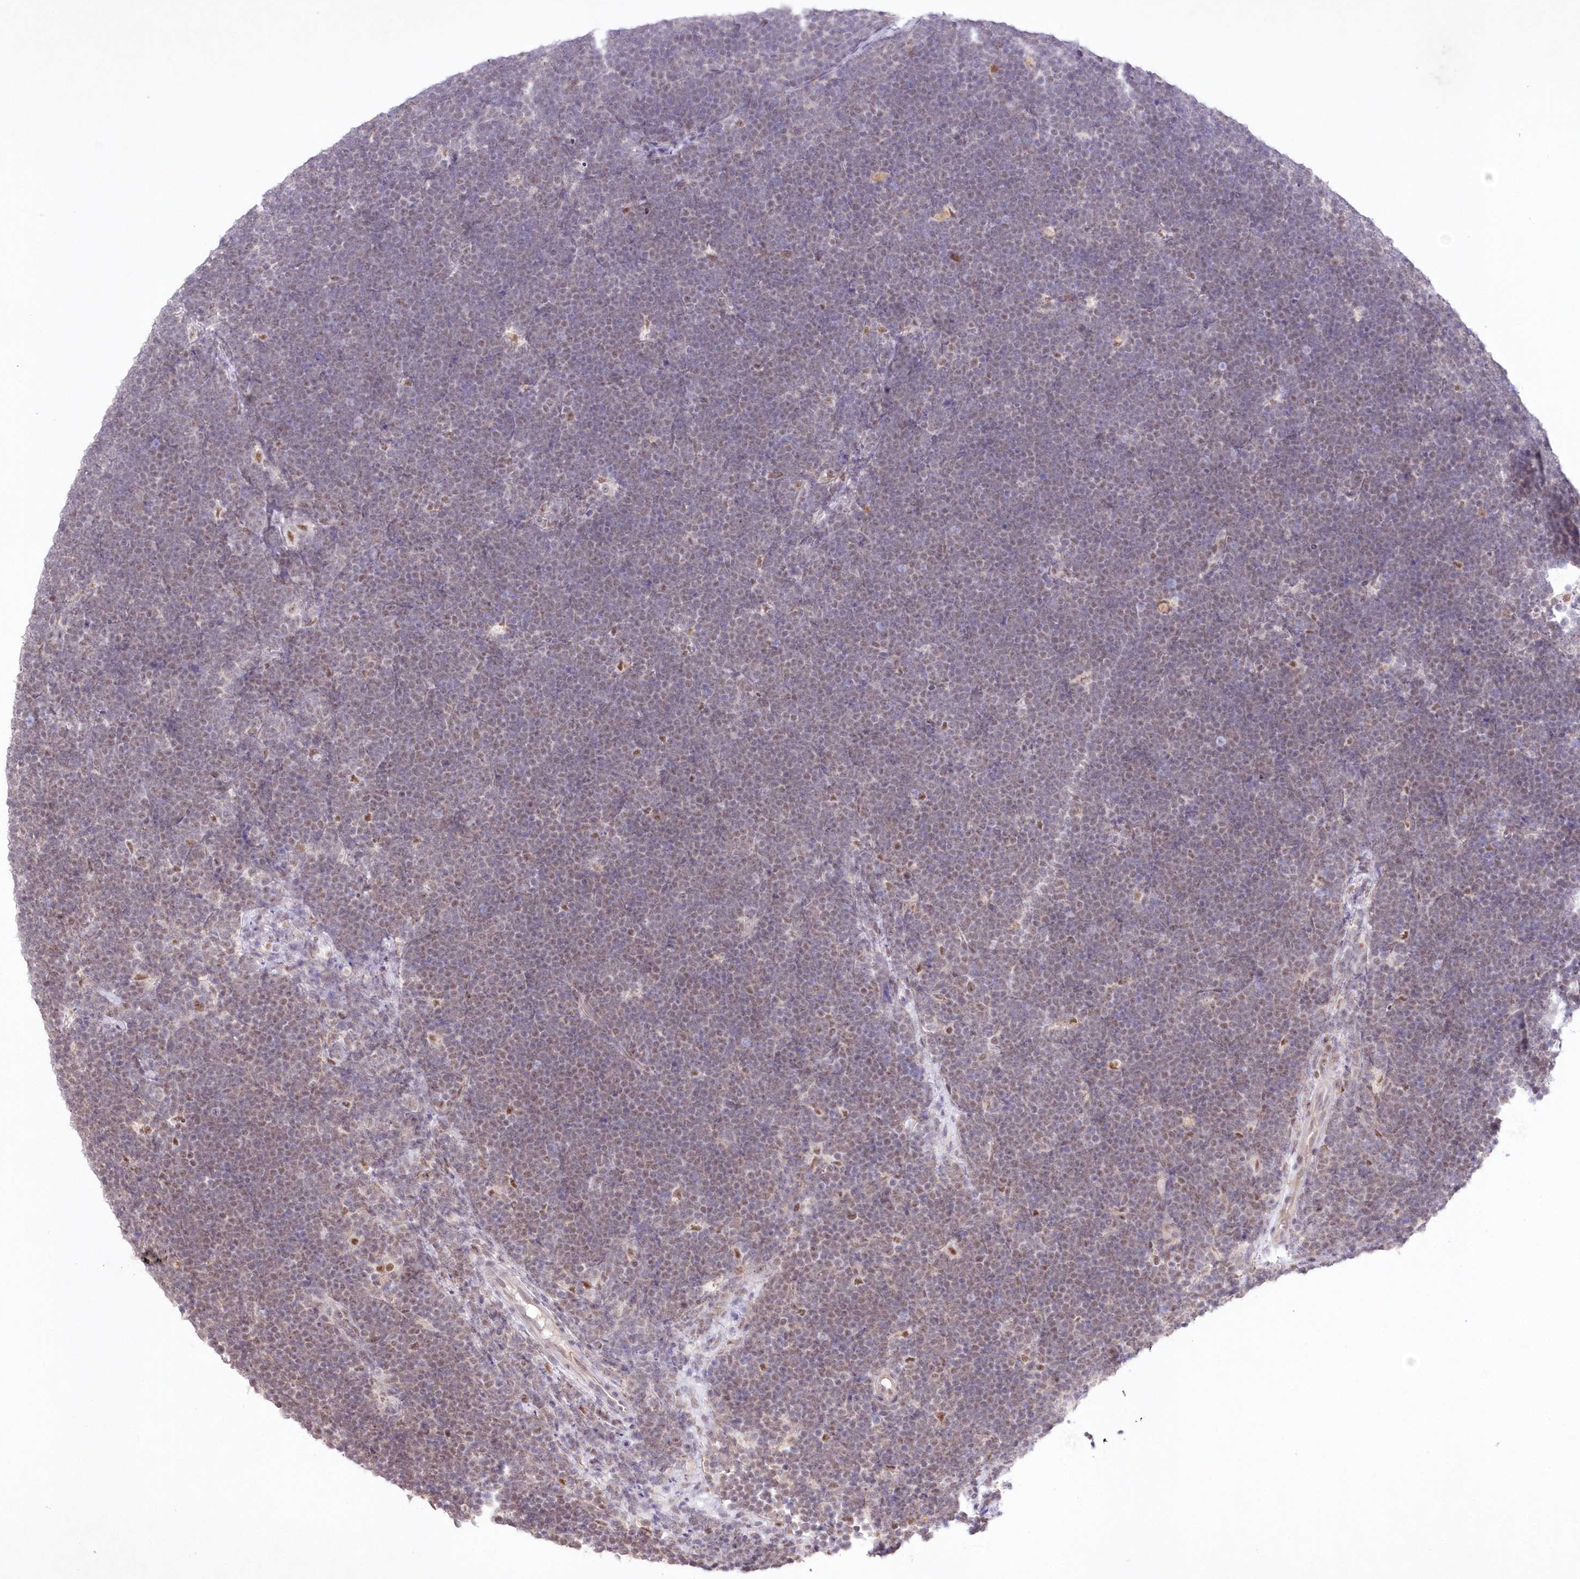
{"staining": {"intensity": "weak", "quantity": "<25%", "location": "nuclear"}, "tissue": "lymphoma", "cell_type": "Tumor cells", "image_type": "cancer", "snomed": [{"axis": "morphology", "description": "Malignant lymphoma, non-Hodgkin's type, High grade"}, {"axis": "topography", "description": "Lymph node"}], "caption": "Immunohistochemistry of human lymphoma reveals no expression in tumor cells.", "gene": "RBM27", "patient": {"sex": "male", "age": 13}}